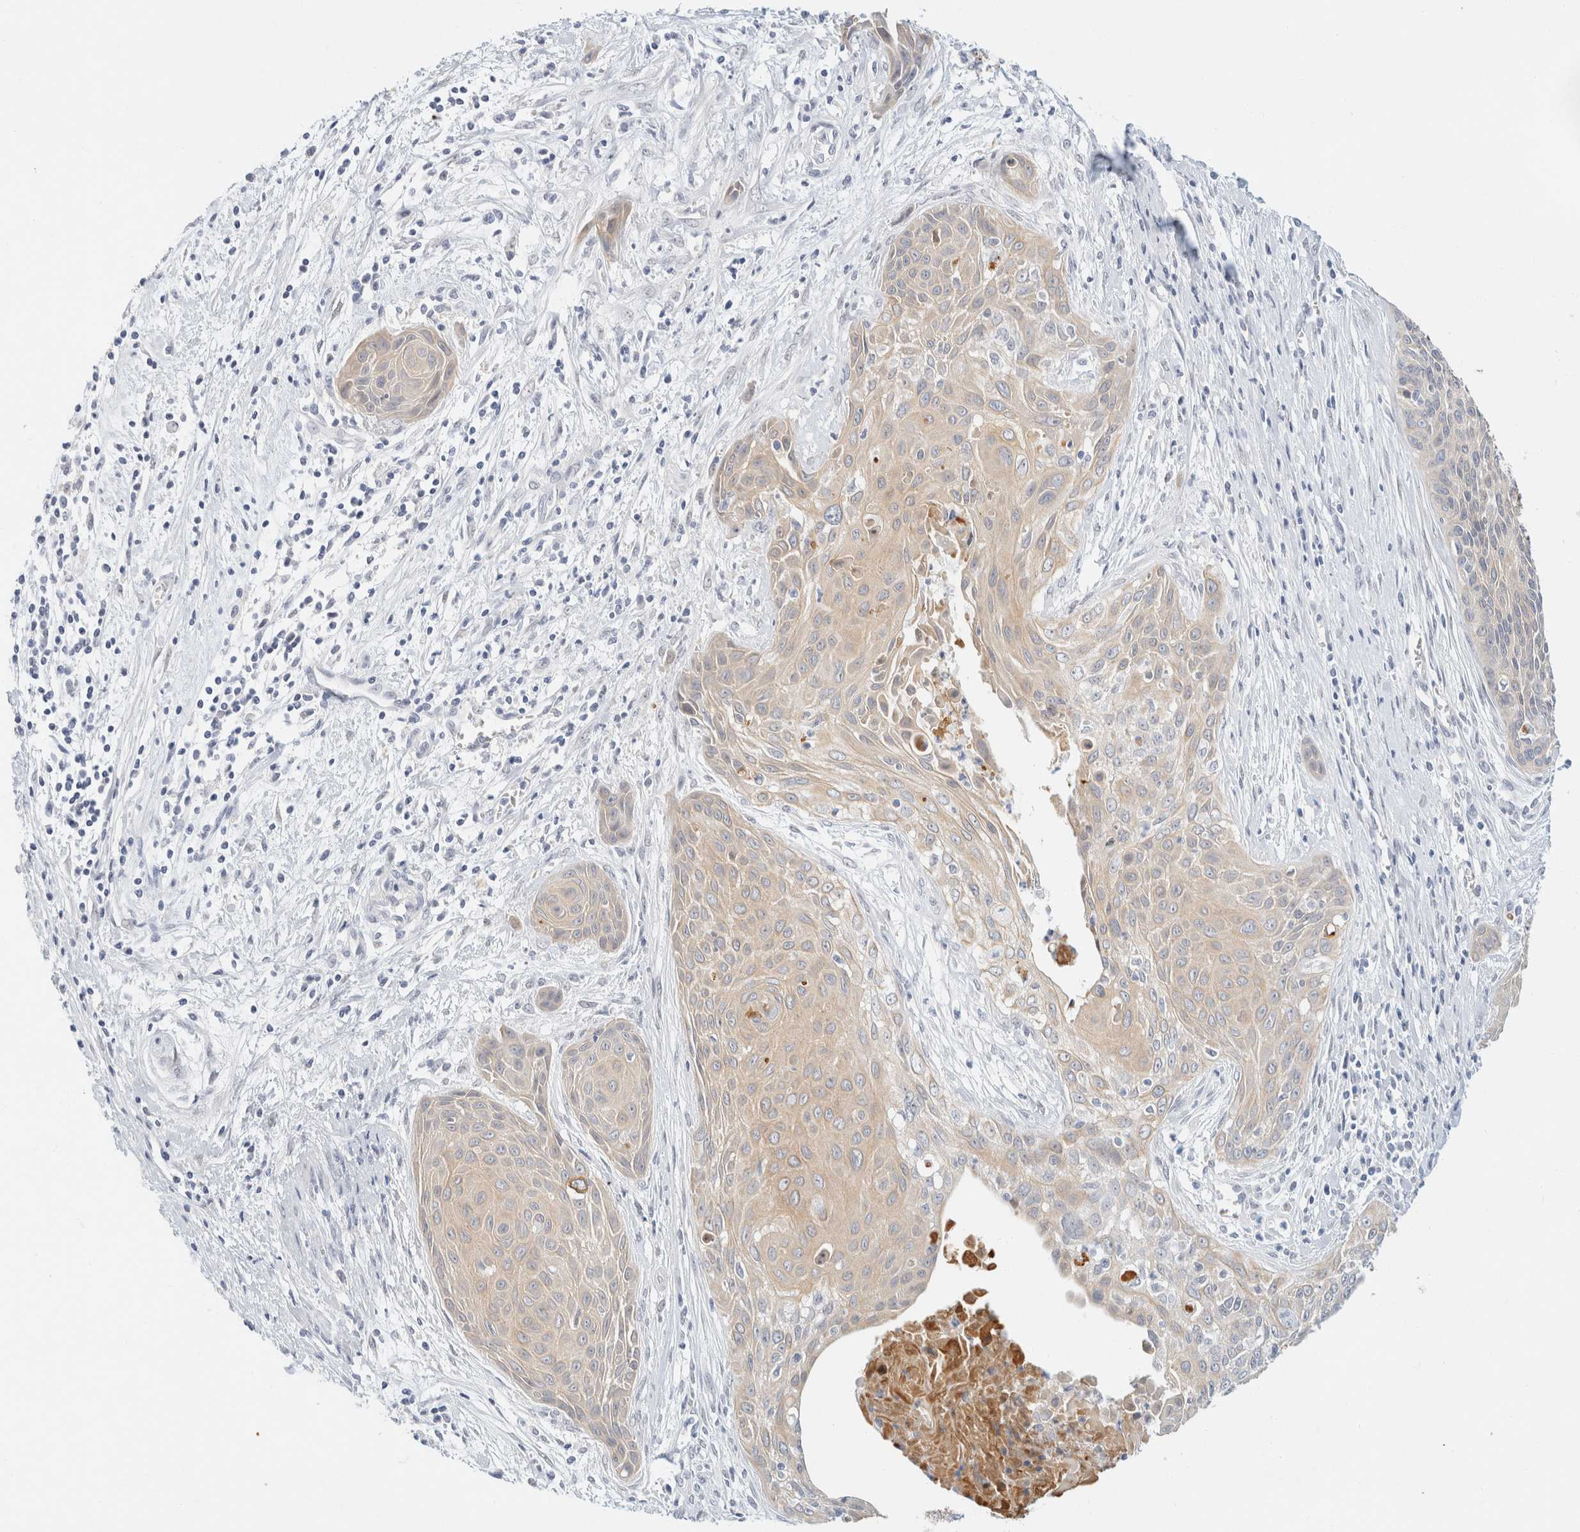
{"staining": {"intensity": "weak", "quantity": ">75%", "location": "cytoplasmic/membranous"}, "tissue": "cervical cancer", "cell_type": "Tumor cells", "image_type": "cancer", "snomed": [{"axis": "morphology", "description": "Squamous cell carcinoma, NOS"}, {"axis": "topography", "description": "Cervix"}], "caption": "This photomicrograph reveals immunohistochemistry (IHC) staining of human cervical squamous cell carcinoma, with low weak cytoplasmic/membranous staining in about >75% of tumor cells.", "gene": "KRT20", "patient": {"sex": "female", "age": 55}}